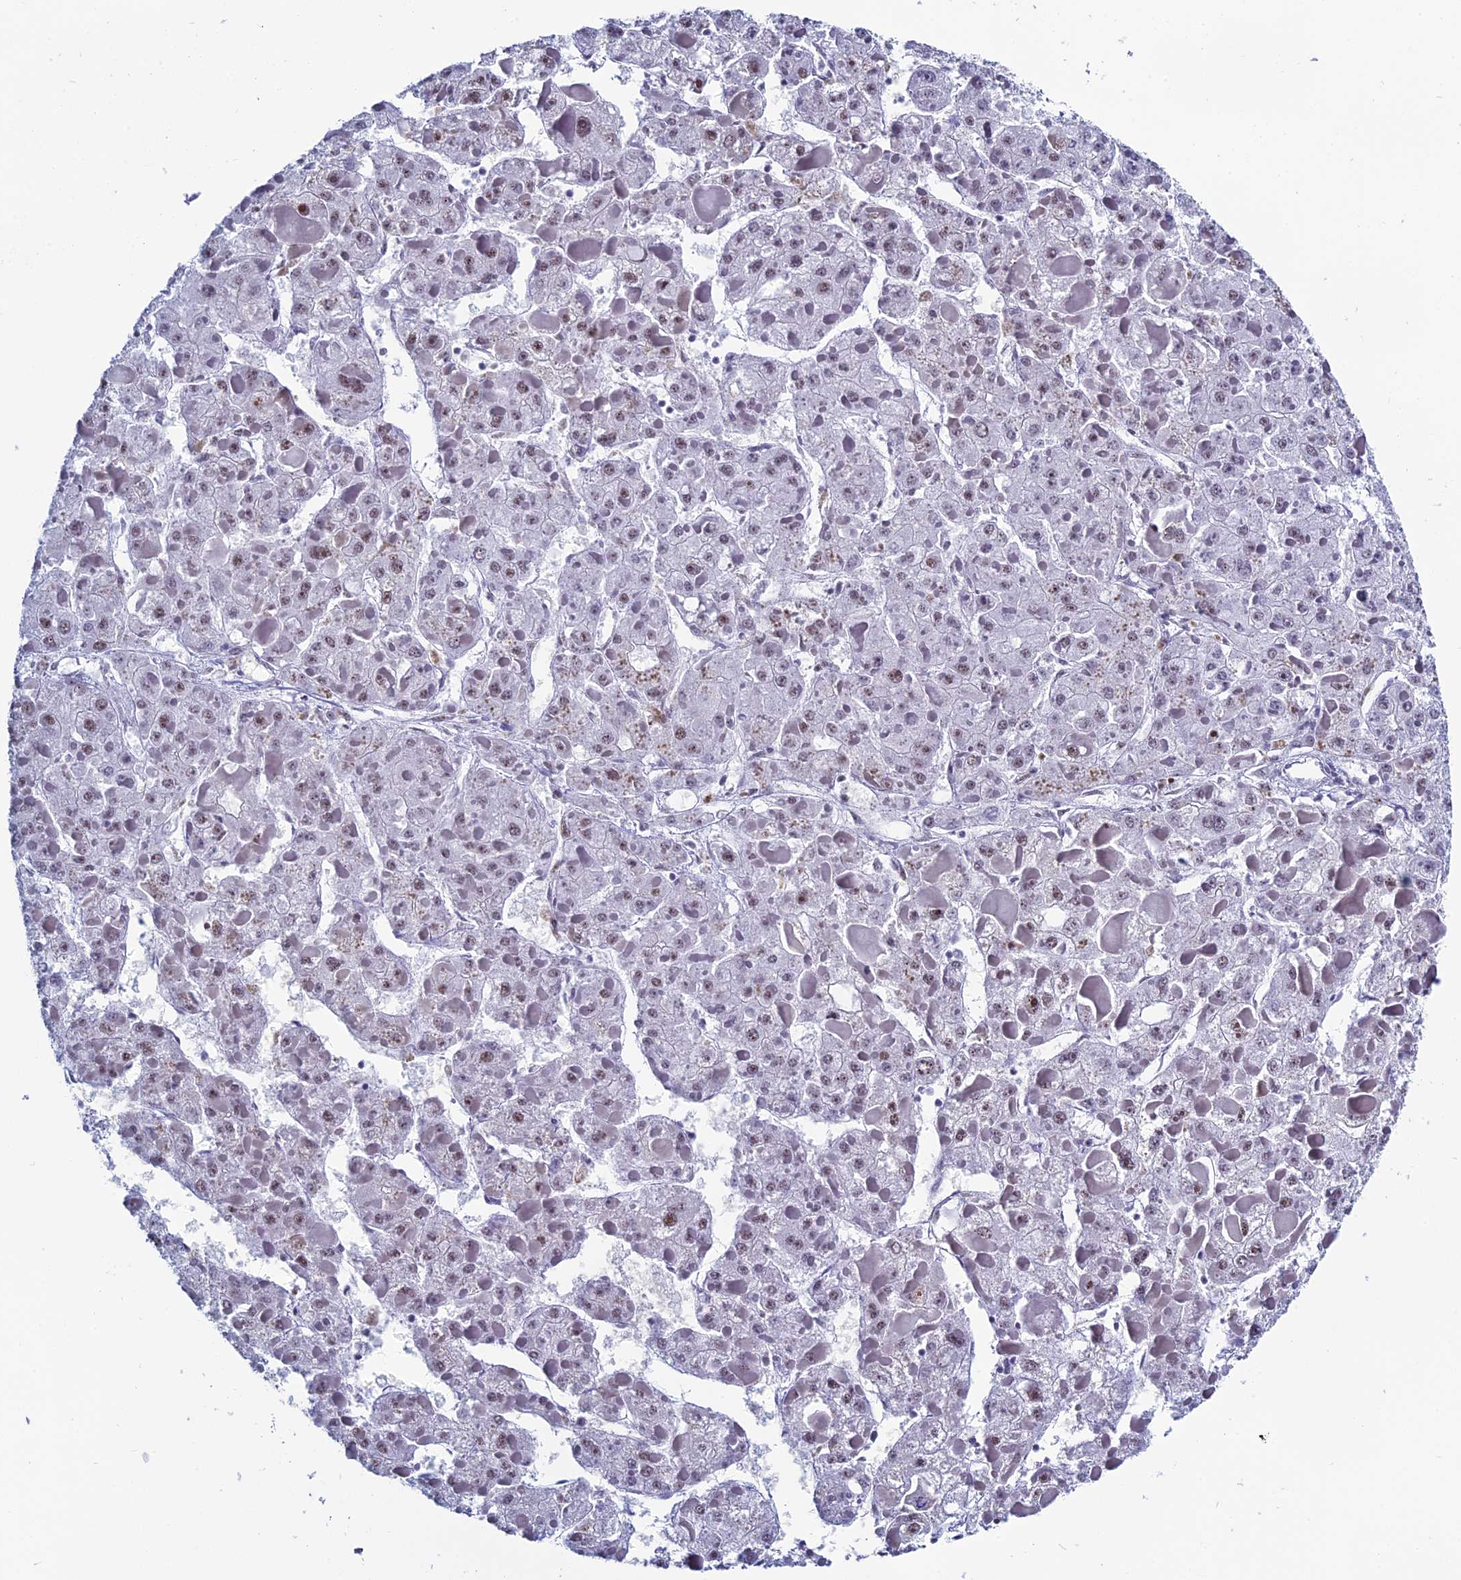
{"staining": {"intensity": "moderate", "quantity": "<25%", "location": "nuclear"}, "tissue": "liver cancer", "cell_type": "Tumor cells", "image_type": "cancer", "snomed": [{"axis": "morphology", "description": "Carcinoma, Hepatocellular, NOS"}, {"axis": "topography", "description": "Liver"}], "caption": "Immunohistochemical staining of hepatocellular carcinoma (liver) exhibits low levels of moderate nuclear protein expression in about <25% of tumor cells.", "gene": "CD2BP2", "patient": {"sex": "female", "age": 73}}